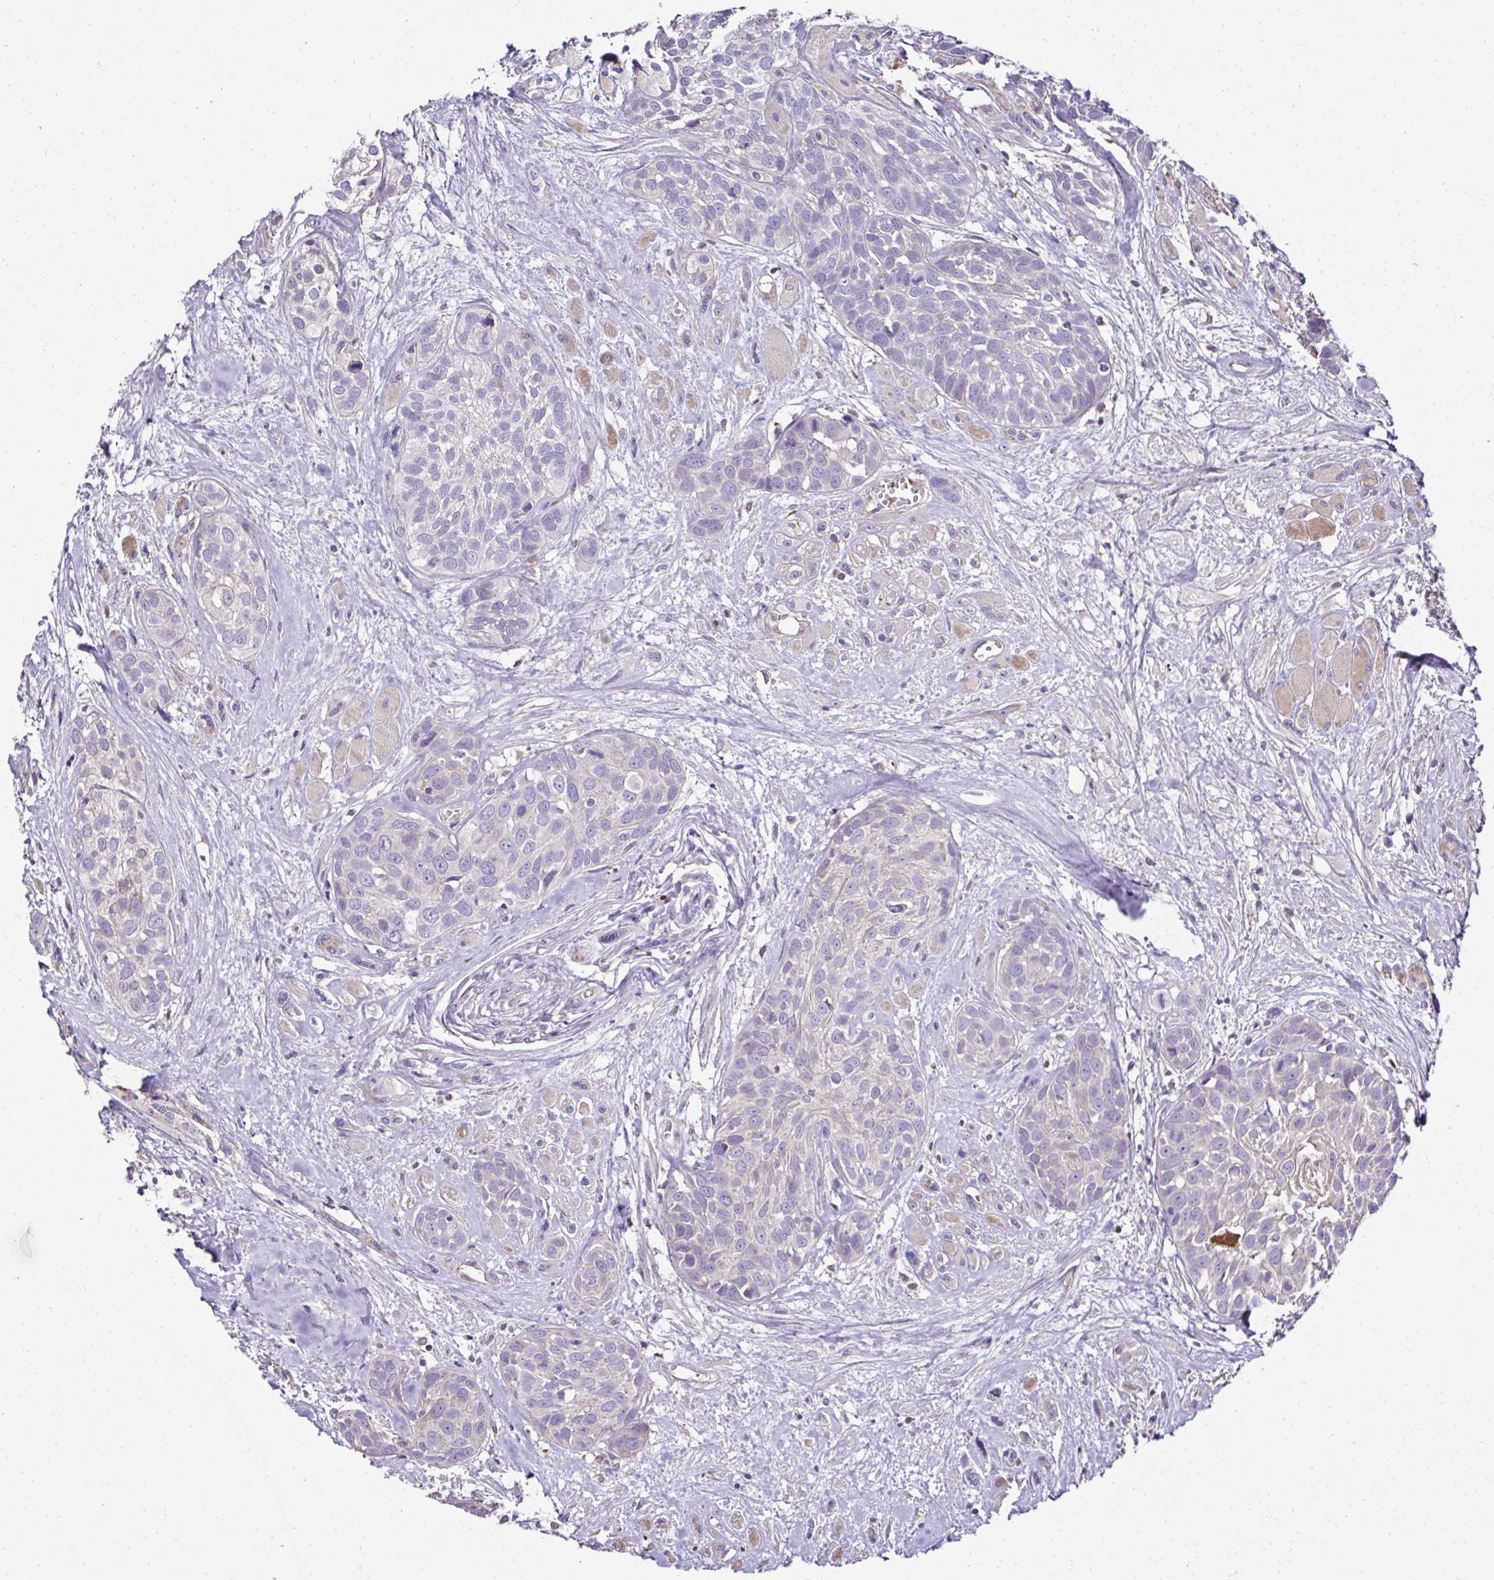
{"staining": {"intensity": "negative", "quantity": "none", "location": "none"}, "tissue": "head and neck cancer", "cell_type": "Tumor cells", "image_type": "cancer", "snomed": [{"axis": "morphology", "description": "Squamous cell carcinoma, NOS"}, {"axis": "topography", "description": "Head-Neck"}], "caption": "High magnification brightfield microscopy of head and neck squamous cell carcinoma stained with DAB (3,3'-diaminobenzidine) (brown) and counterstained with hematoxylin (blue): tumor cells show no significant positivity.", "gene": "CCDC85C", "patient": {"sex": "female", "age": 50}}